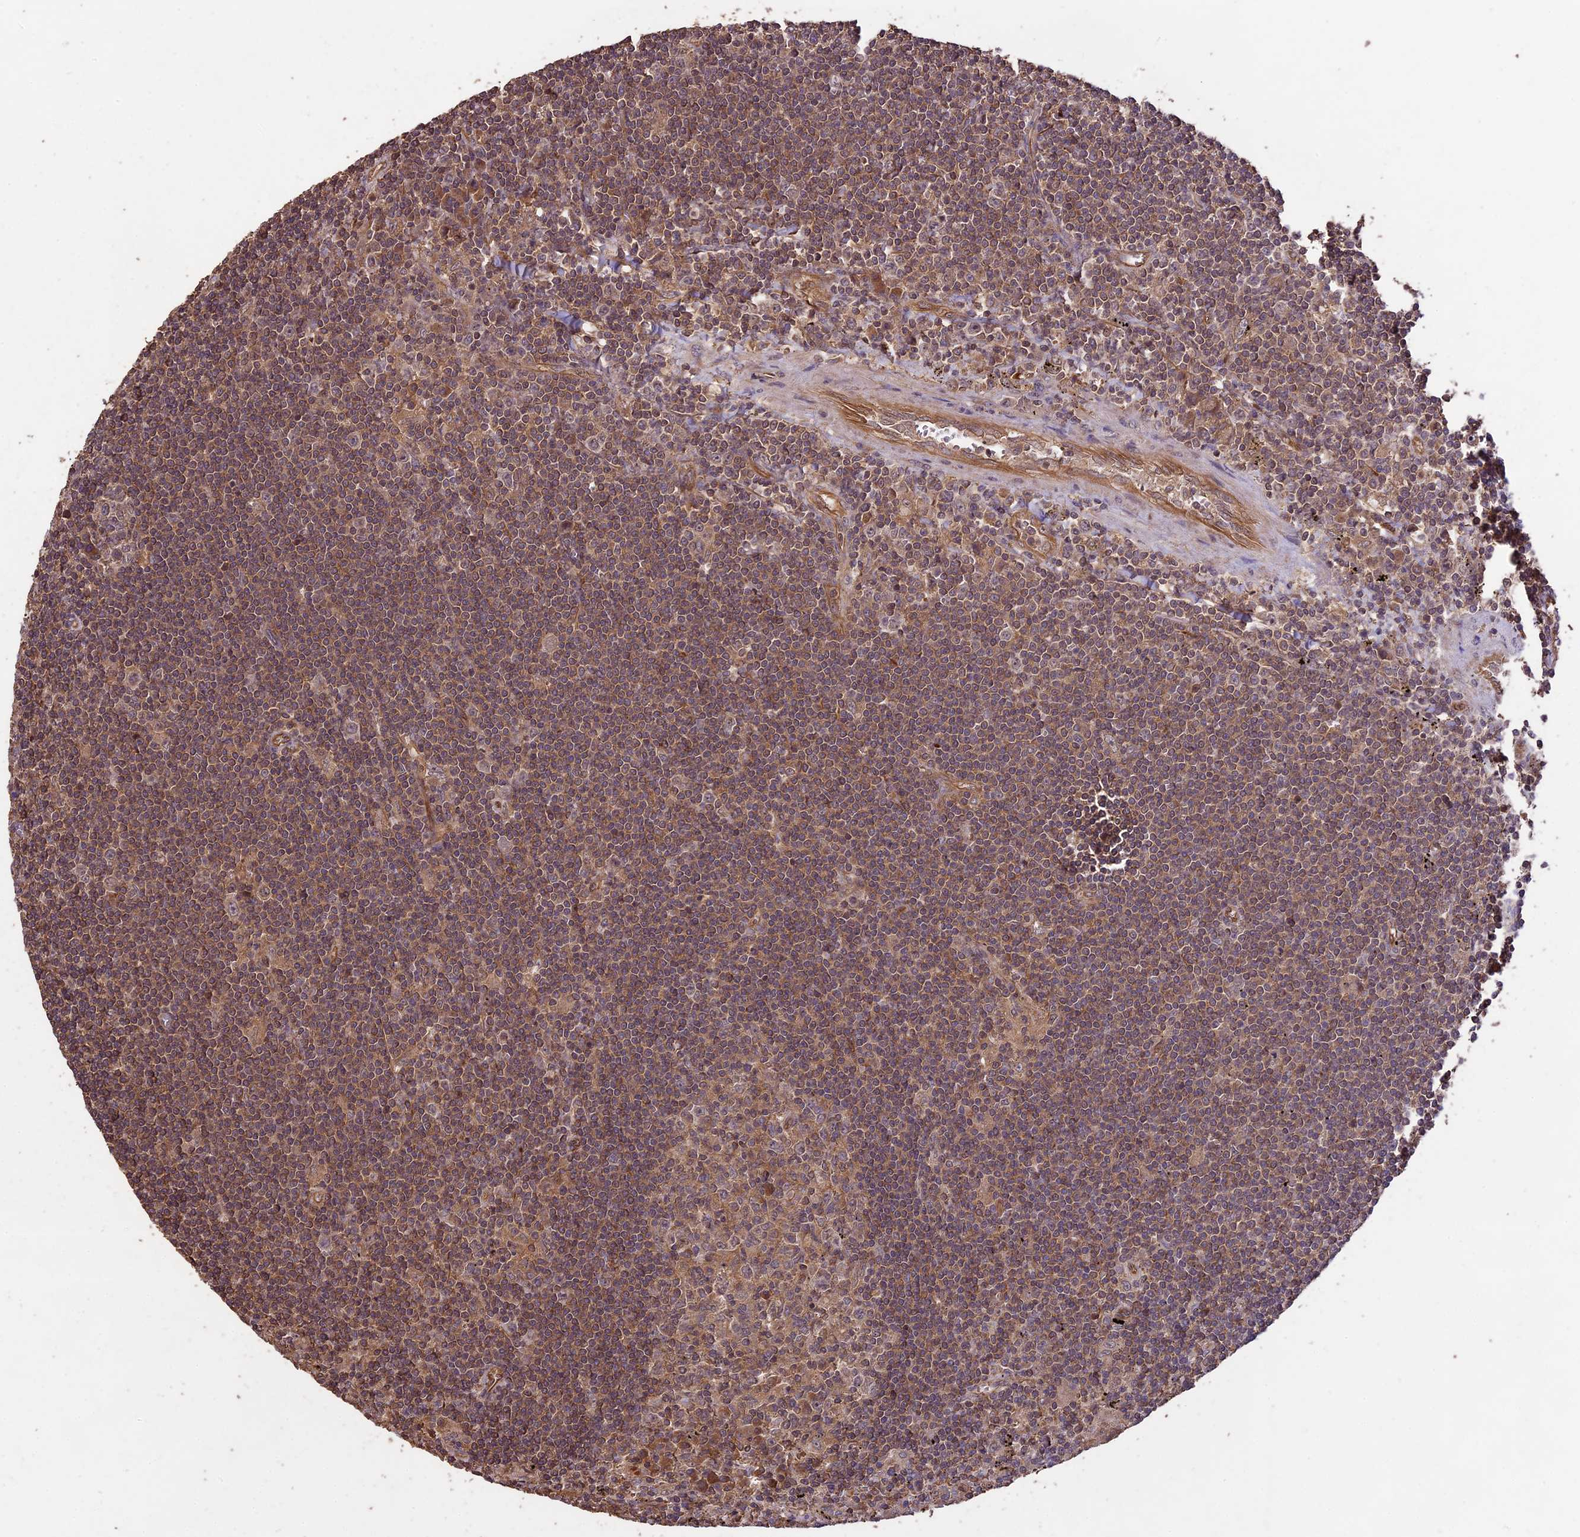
{"staining": {"intensity": "weak", "quantity": ">75%", "location": "cytoplasmic/membranous"}, "tissue": "lymphoma", "cell_type": "Tumor cells", "image_type": "cancer", "snomed": [{"axis": "morphology", "description": "Malignant lymphoma, non-Hodgkin's type, Low grade"}, {"axis": "topography", "description": "Spleen"}], "caption": "A brown stain shows weak cytoplasmic/membranous positivity of a protein in human low-grade malignant lymphoma, non-Hodgkin's type tumor cells.", "gene": "TTLL10", "patient": {"sex": "male", "age": 76}}